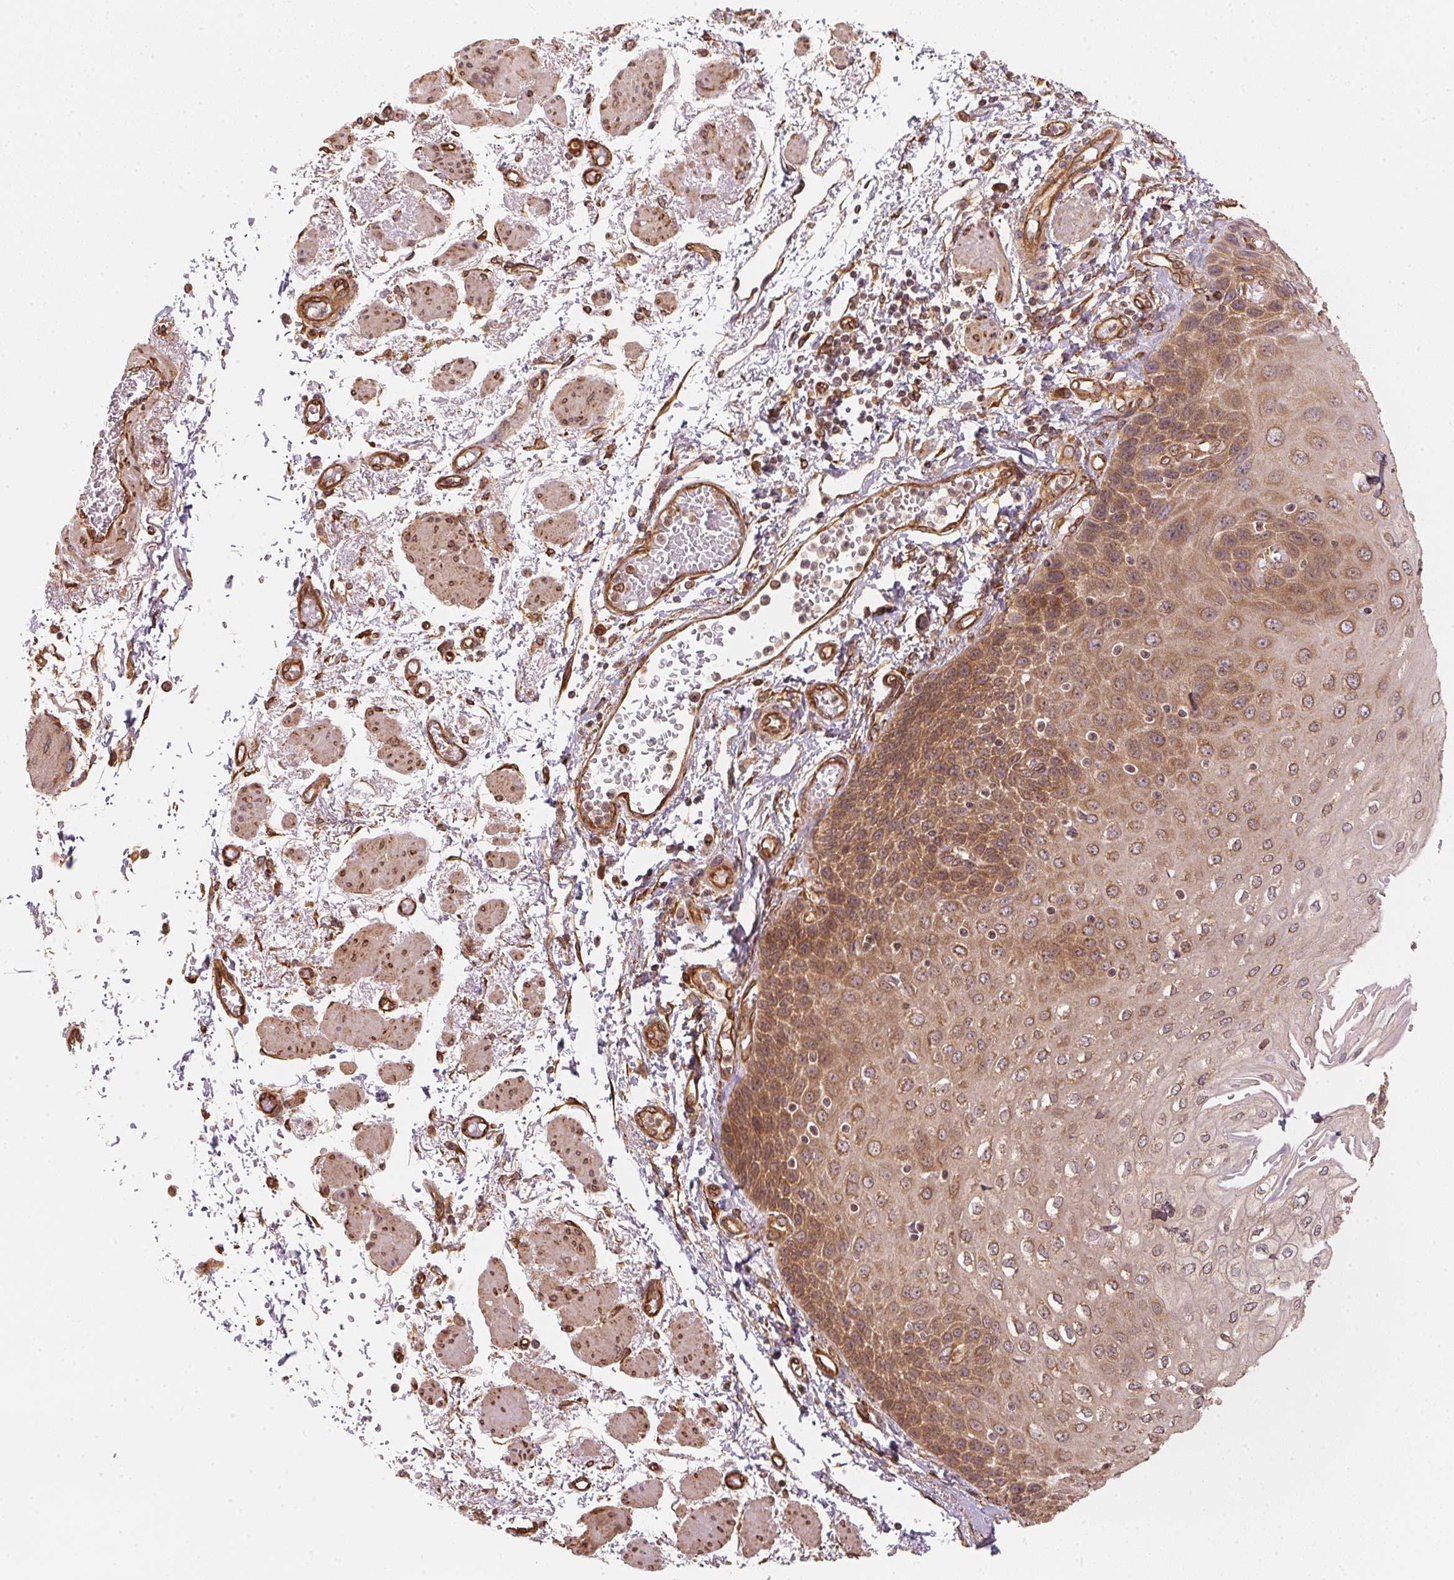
{"staining": {"intensity": "moderate", "quantity": ">75%", "location": "cytoplasmic/membranous"}, "tissue": "esophagus", "cell_type": "Squamous epithelial cells", "image_type": "normal", "snomed": [{"axis": "morphology", "description": "Normal tissue, NOS"}, {"axis": "morphology", "description": "Adenocarcinoma, NOS"}, {"axis": "topography", "description": "Esophagus"}], "caption": "The immunohistochemical stain labels moderate cytoplasmic/membranous staining in squamous epithelial cells of benign esophagus.", "gene": "STRN4", "patient": {"sex": "male", "age": 81}}